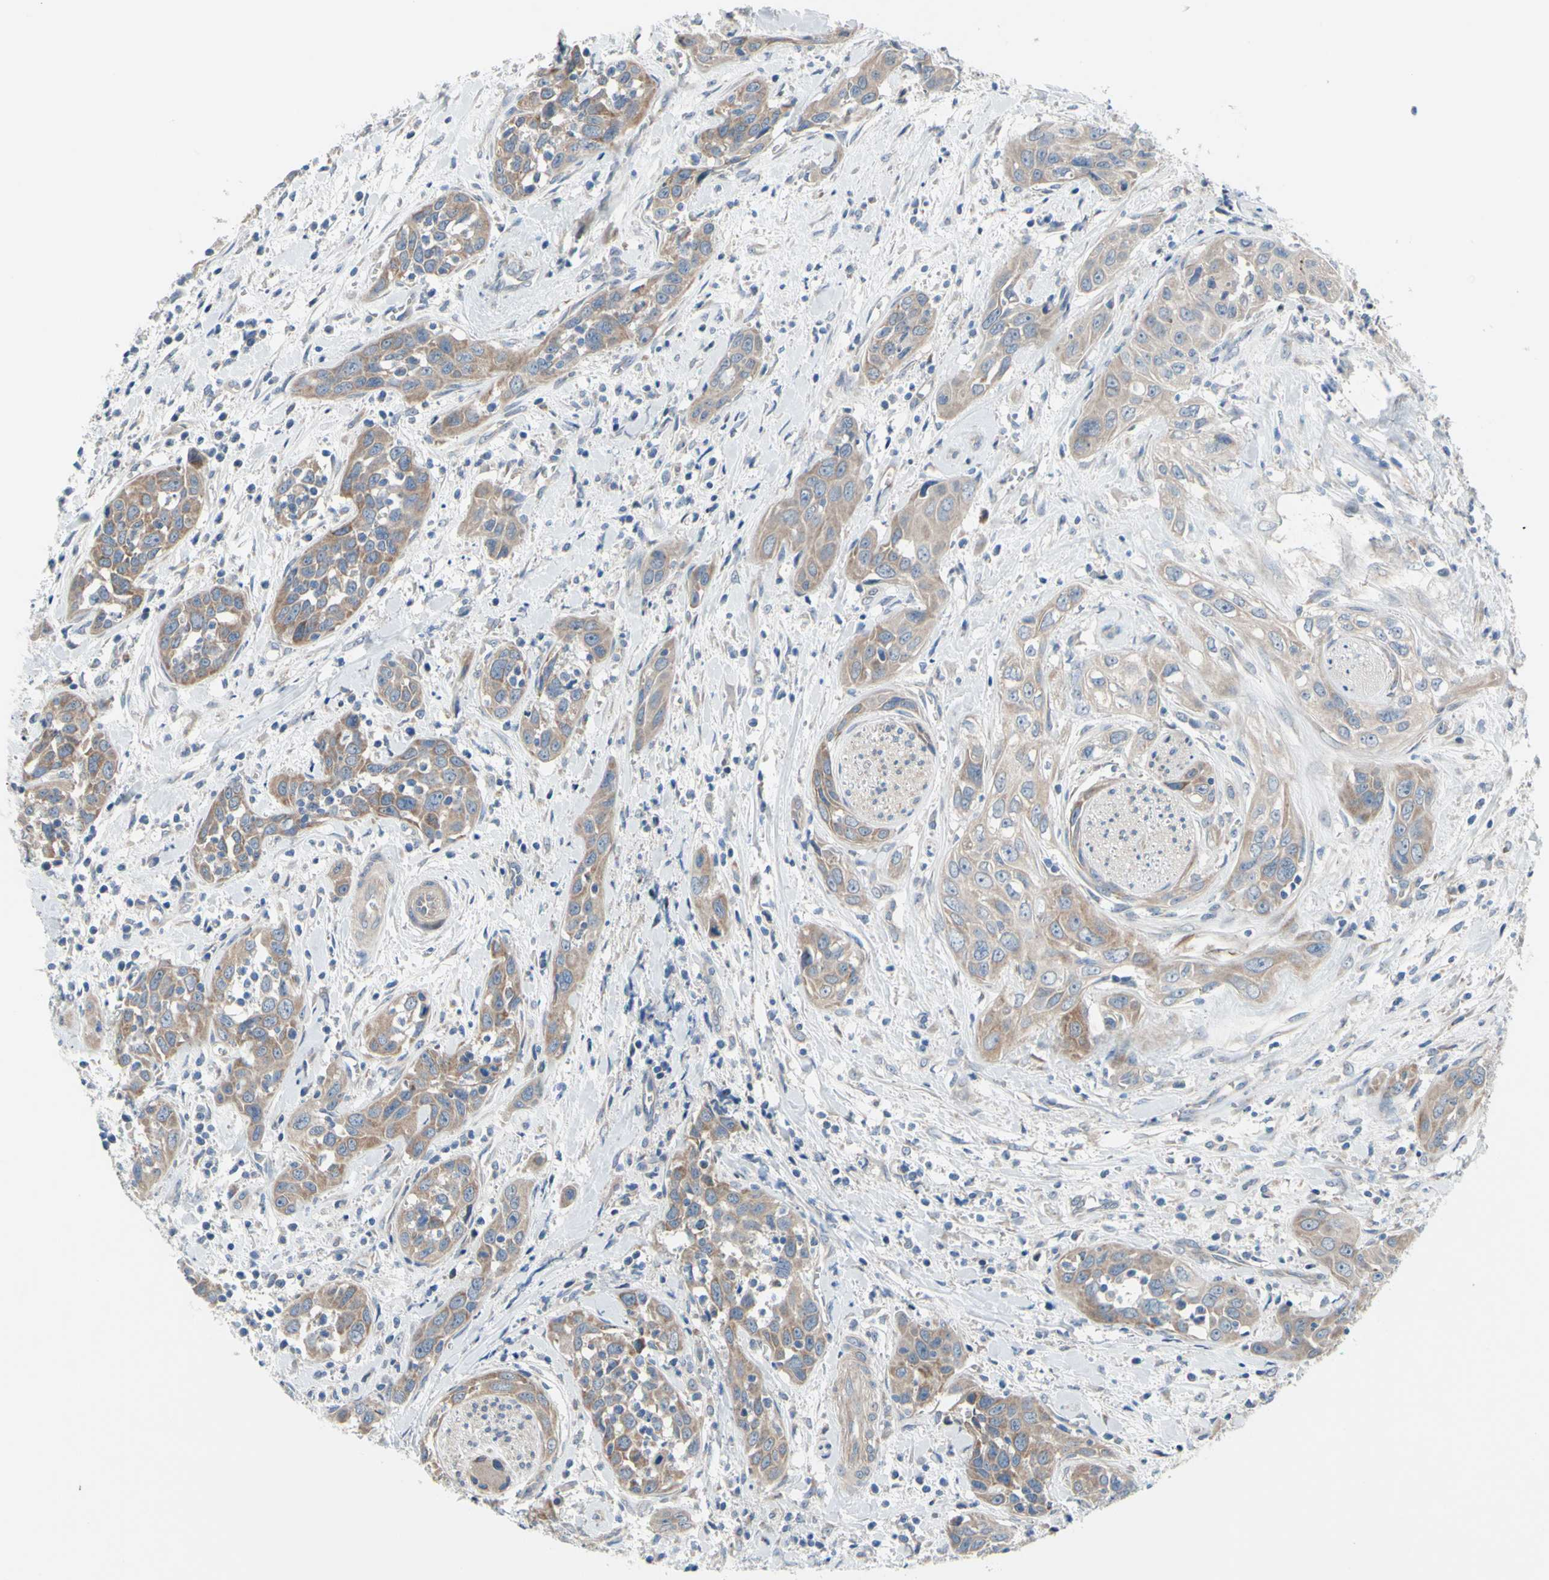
{"staining": {"intensity": "weak", "quantity": ">75%", "location": "cytoplasmic/membranous"}, "tissue": "head and neck cancer", "cell_type": "Tumor cells", "image_type": "cancer", "snomed": [{"axis": "morphology", "description": "Squamous cell carcinoma, NOS"}, {"axis": "topography", "description": "Oral tissue"}, {"axis": "topography", "description": "Head-Neck"}], "caption": "This is an image of immunohistochemistry staining of head and neck cancer (squamous cell carcinoma), which shows weak staining in the cytoplasmic/membranous of tumor cells.", "gene": "GRAMD2B", "patient": {"sex": "female", "age": 50}}